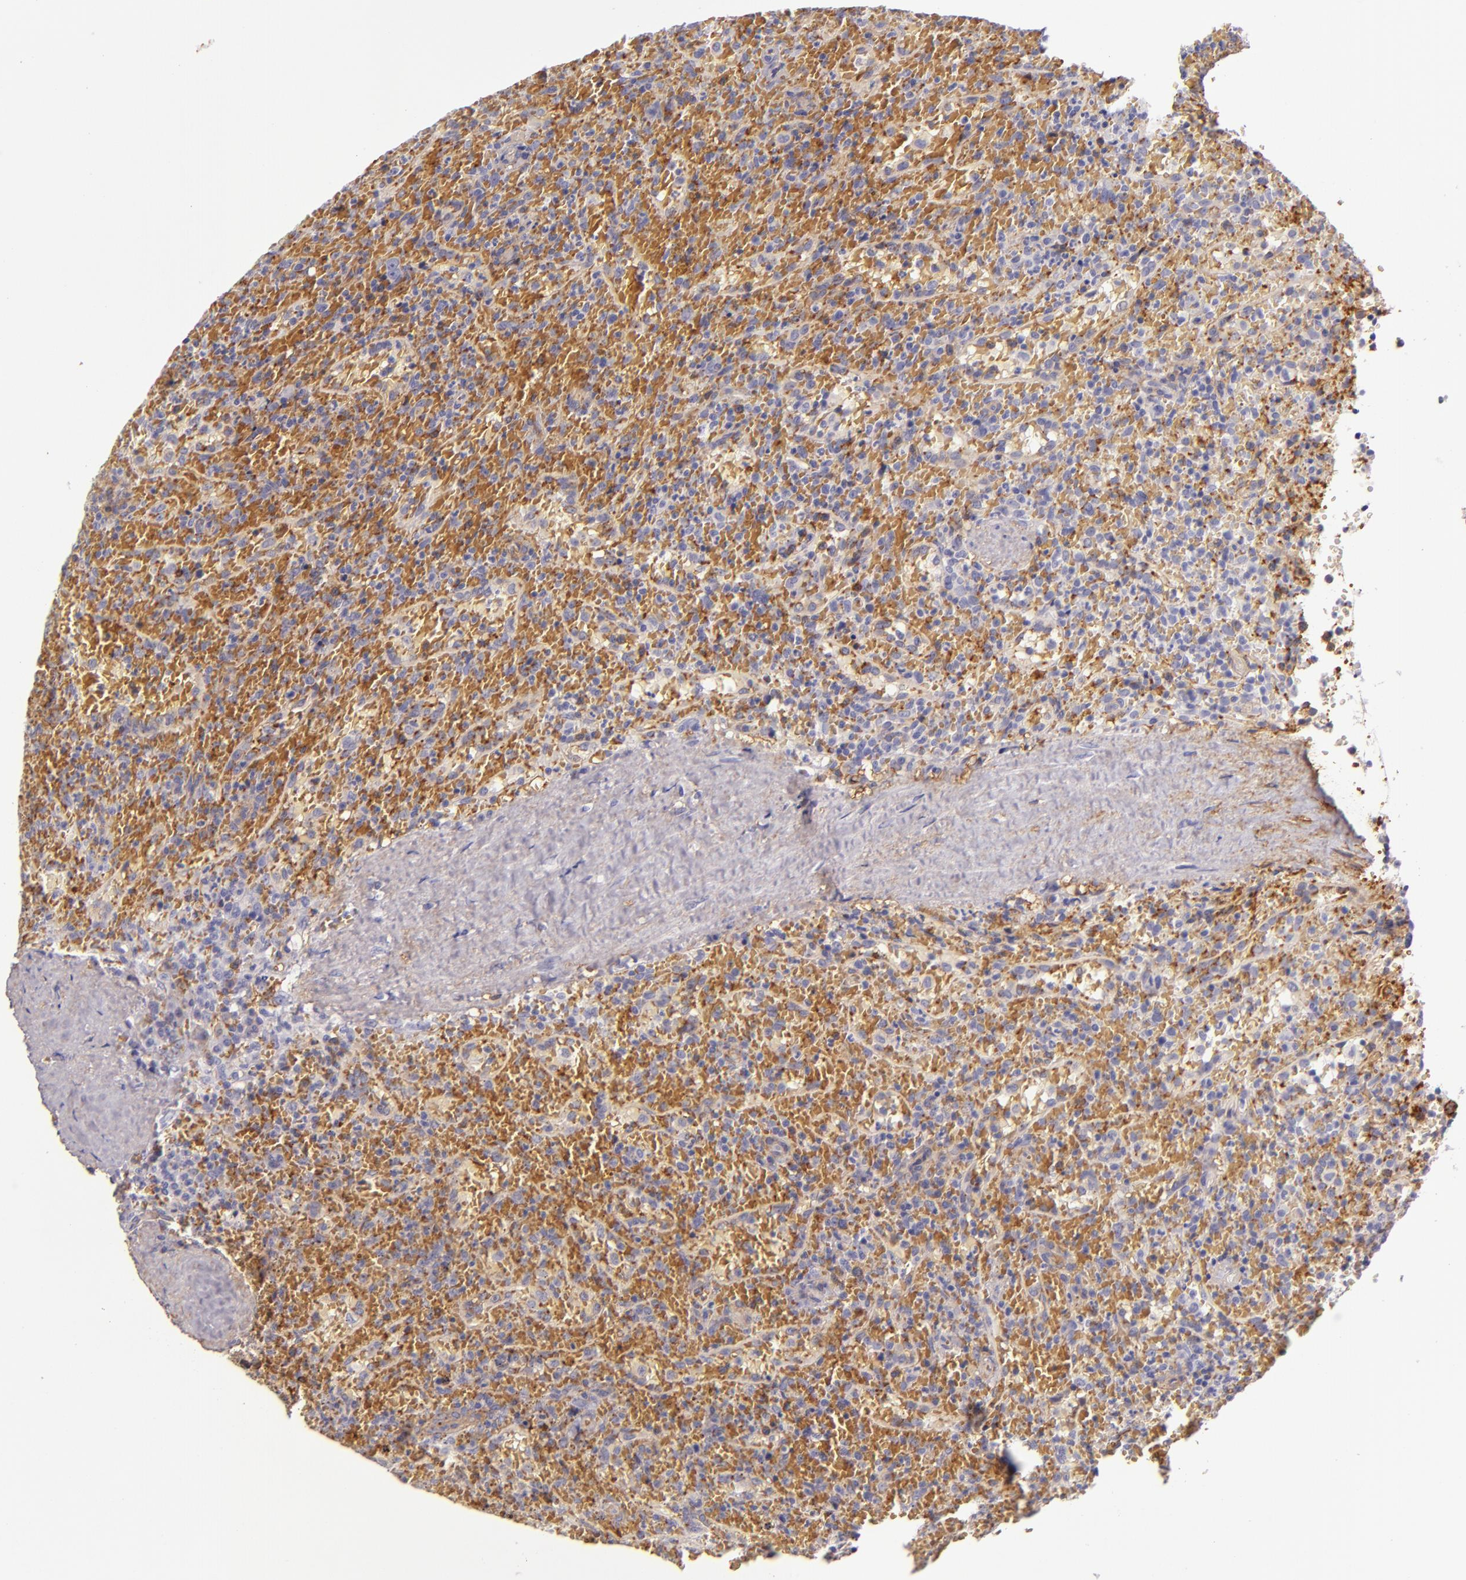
{"staining": {"intensity": "negative", "quantity": "none", "location": "none"}, "tissue": "lymphoma", "cell_type": "Tumor cells", "image_type": "cancer", "snomed": [{"axis": "morphology", "description": "Malignant lymphoma, non-Hodgkin's type, High grade"}, {"axis": "topography", "description": "Spleen"}, {"axis": "topography", "description": "Lymph node"}], "caption": "Immunohistochemical staining of human lymphoma exhibits no significant staining in tumor cells.", "gene": "CD9", "patient": {"sex": "female", "age": 70}}